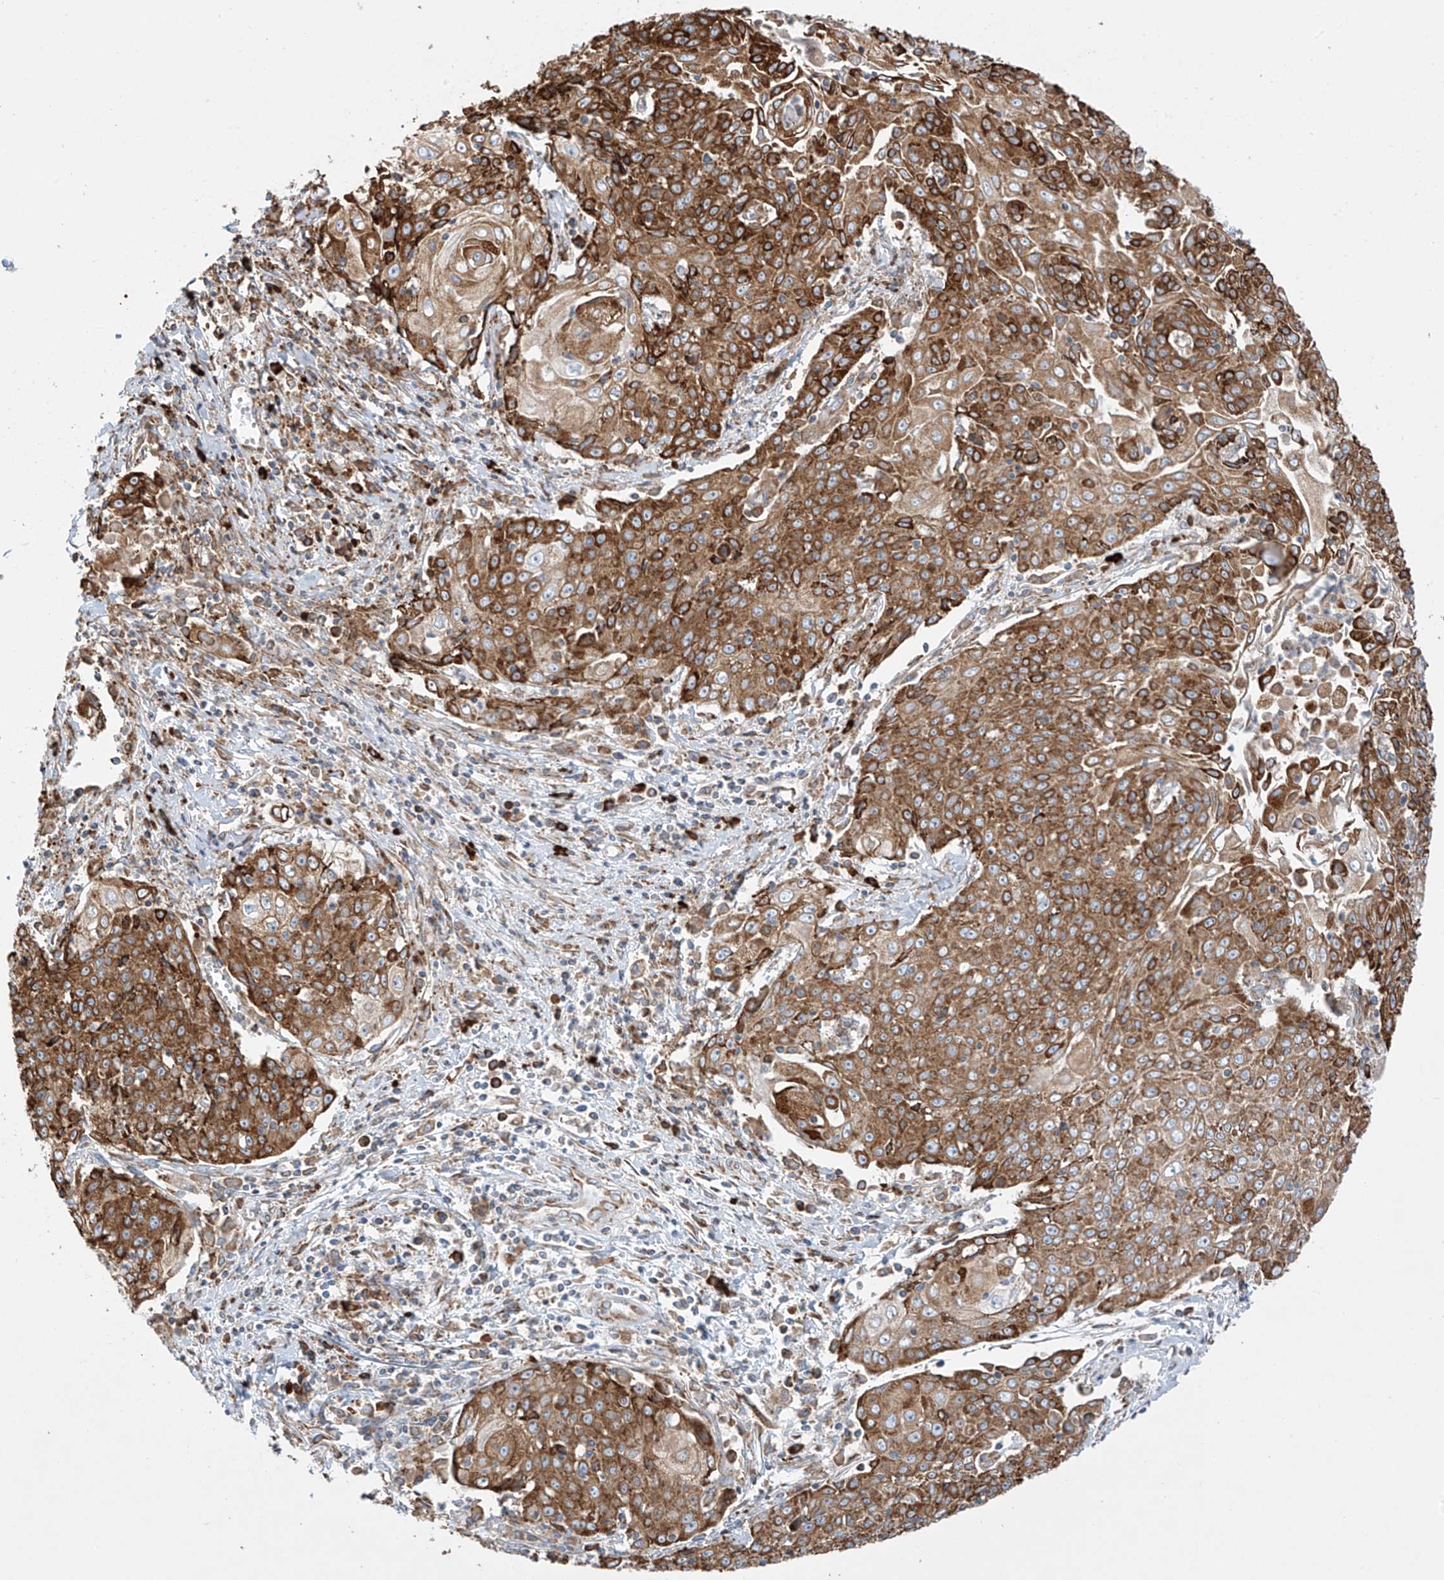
{"staining": {"intensity": "strong", "quantity": ">75%", "location": "cytoplasmic/membranous"}, "tissue": "cervical cancer", "cell_type": "Tumor cells", "image_type": "cancer", "snomed": [{"axis": "morphology", "description": "Squamous cell carcinoma, NOS"}, {"axis": "topography", "description": "Cervix"}], "caption": "Squamous cell carcinoma (cervical) tissue exhibits strong cytoplasmic/membranous expression in approximately >75% of tumor cells", "gene": "MX1", "patient": {"sex": "female", "age": 48}}